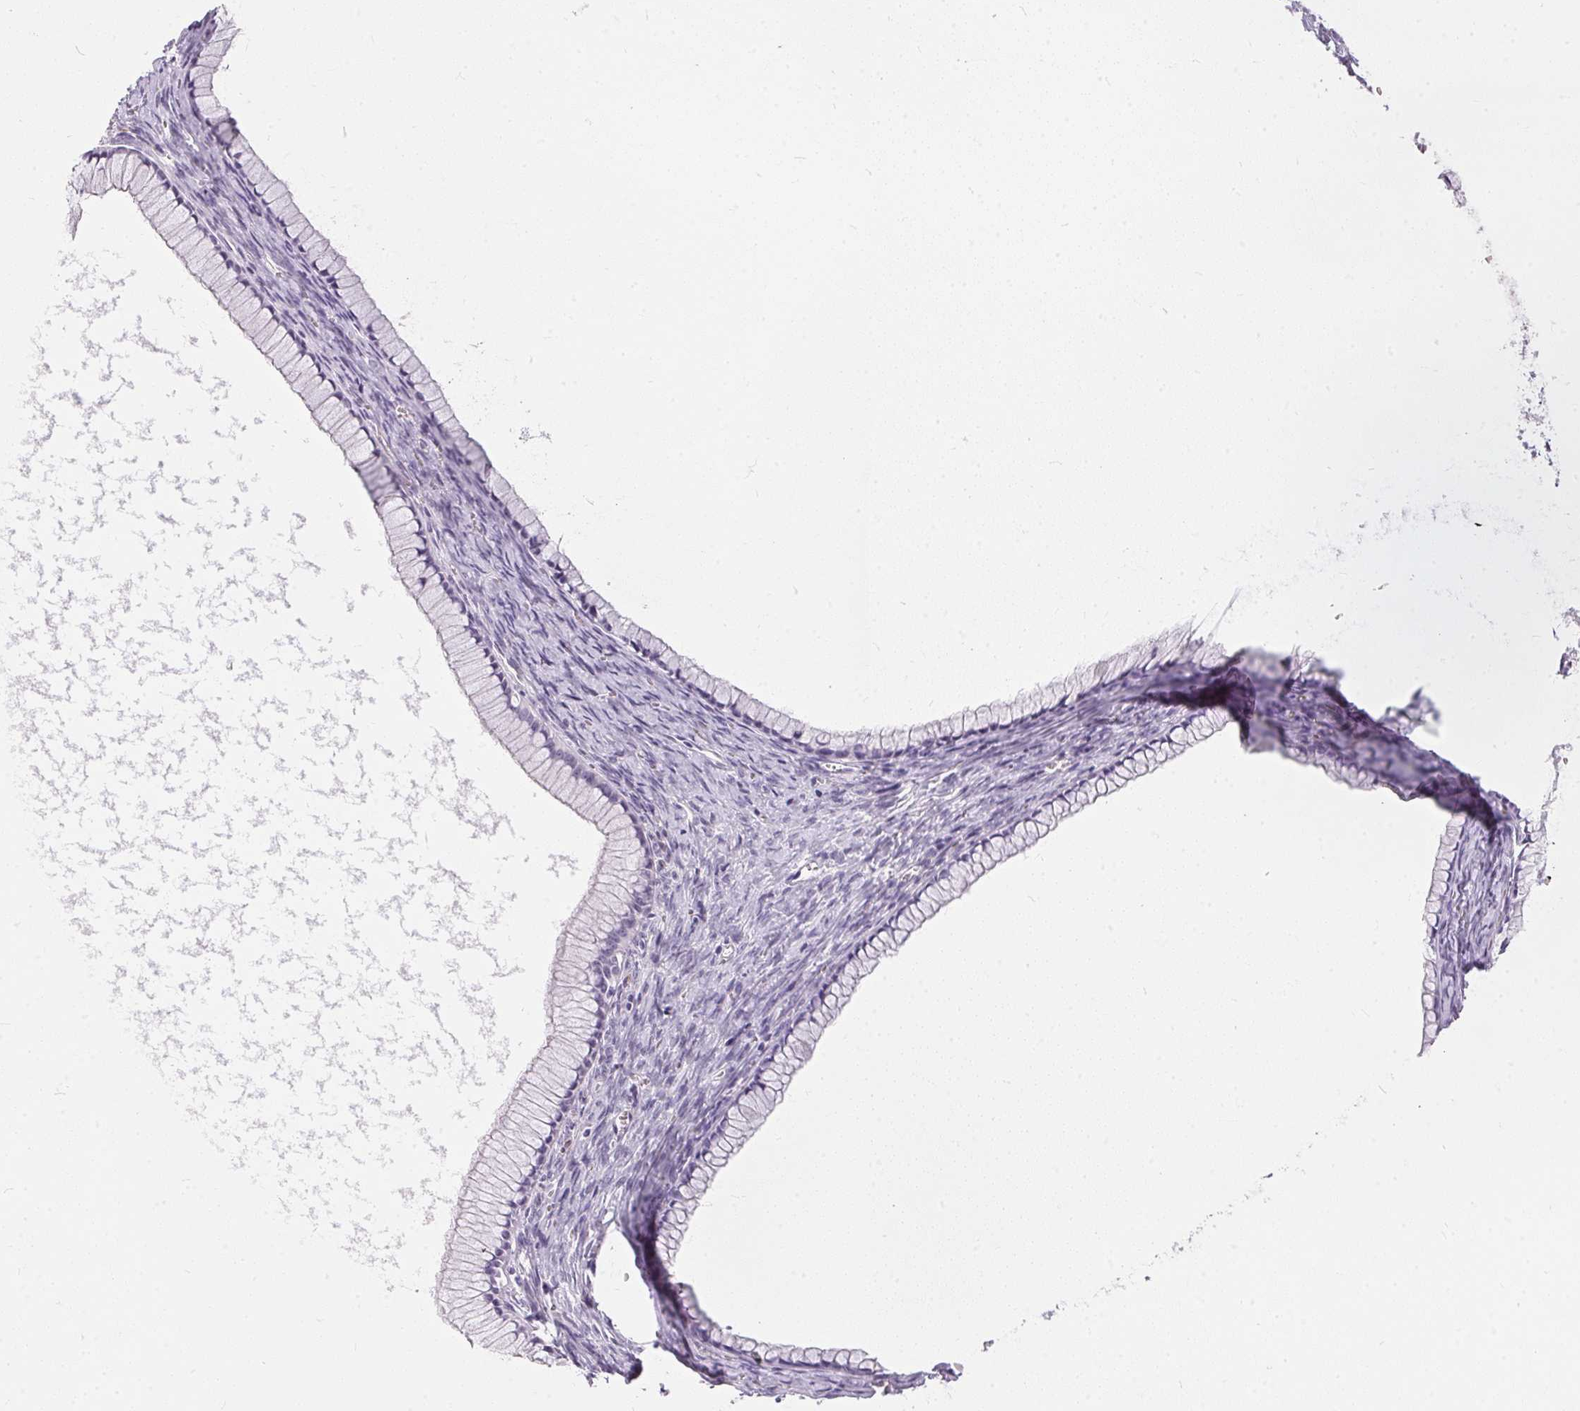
{"staining": {"intensity": "negative", "quantity": "none", "location": "none"}, "tissue": "ovarian cancer", "cell_type": "Tumor cells", "image_type": "cancer", "snomed": [{"axis": "morphology", "description": "Cystadenocarcinoma, mucinous, NOS"}, {"axis": "topography", "description": "Ovary"}], "caption": "Protein analysis of ovarian mucinous cystadenocarcinoma displays no significant positivity in tumor cells. Nuclei are stained in blue.", "gene": "GBP6", "patient": {"sex": "female", "age": 41}}